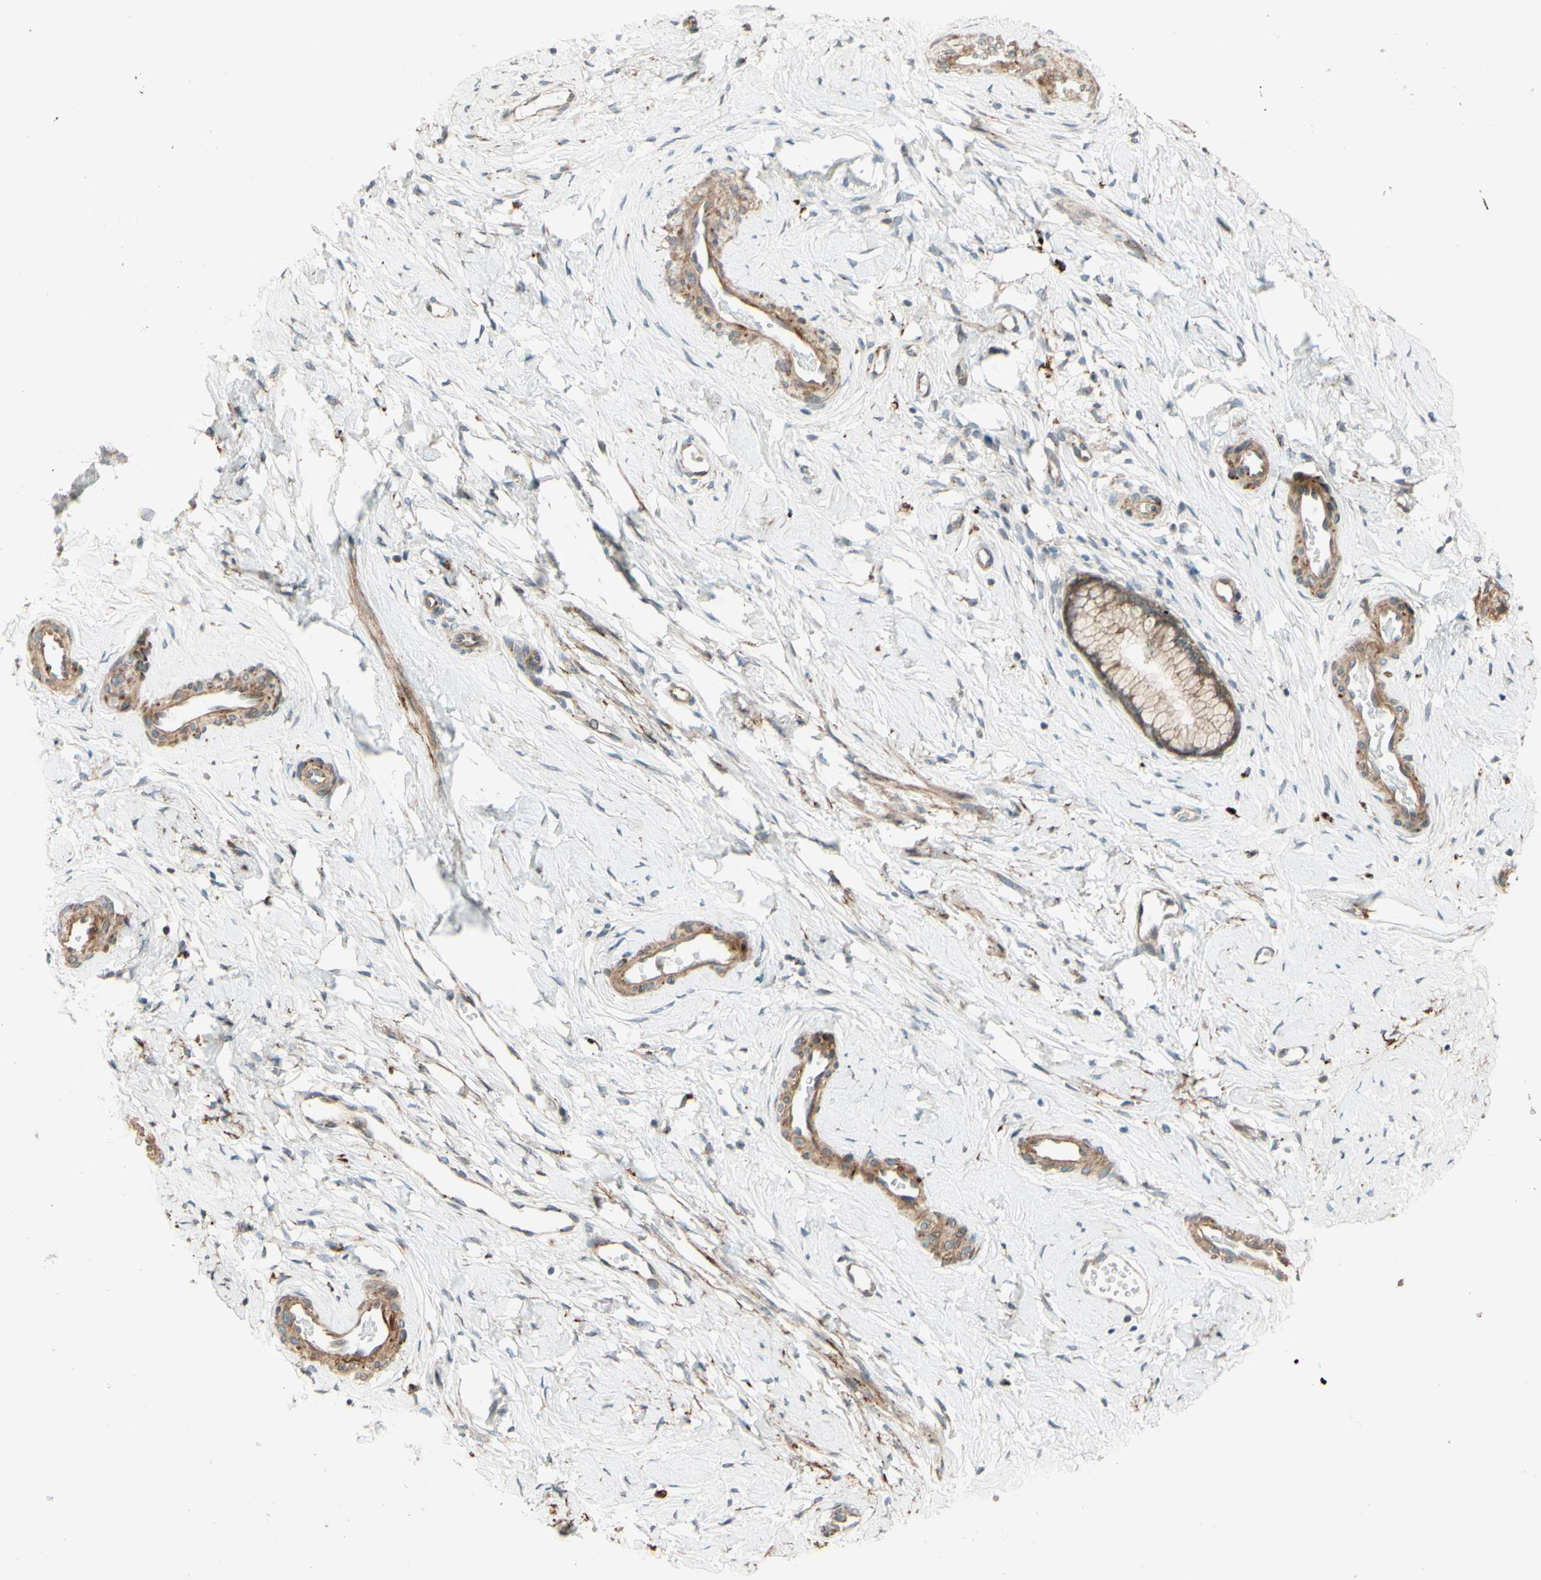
{"staining": {"intensity": "weak", "quantity": ">75%", "location": "cytoplasmic/membranous"}, "tissue": "cervix", "cell_type": "Glandular cells", "image_type": "normal", "snomed": [{"axis": "morphology", "description": "Normal tissue, NOS"}, {"axis": "topography", "description": "Cervix"}], "caption": "Immunohistochemical staining of unremarkable cervix displays >75% levels of weak cytoplasmic/membranous protein positivity in approximately >75% of glandular cells.", "gene": "RNF19A", "patient": {"sex": "female", "age": 65}}